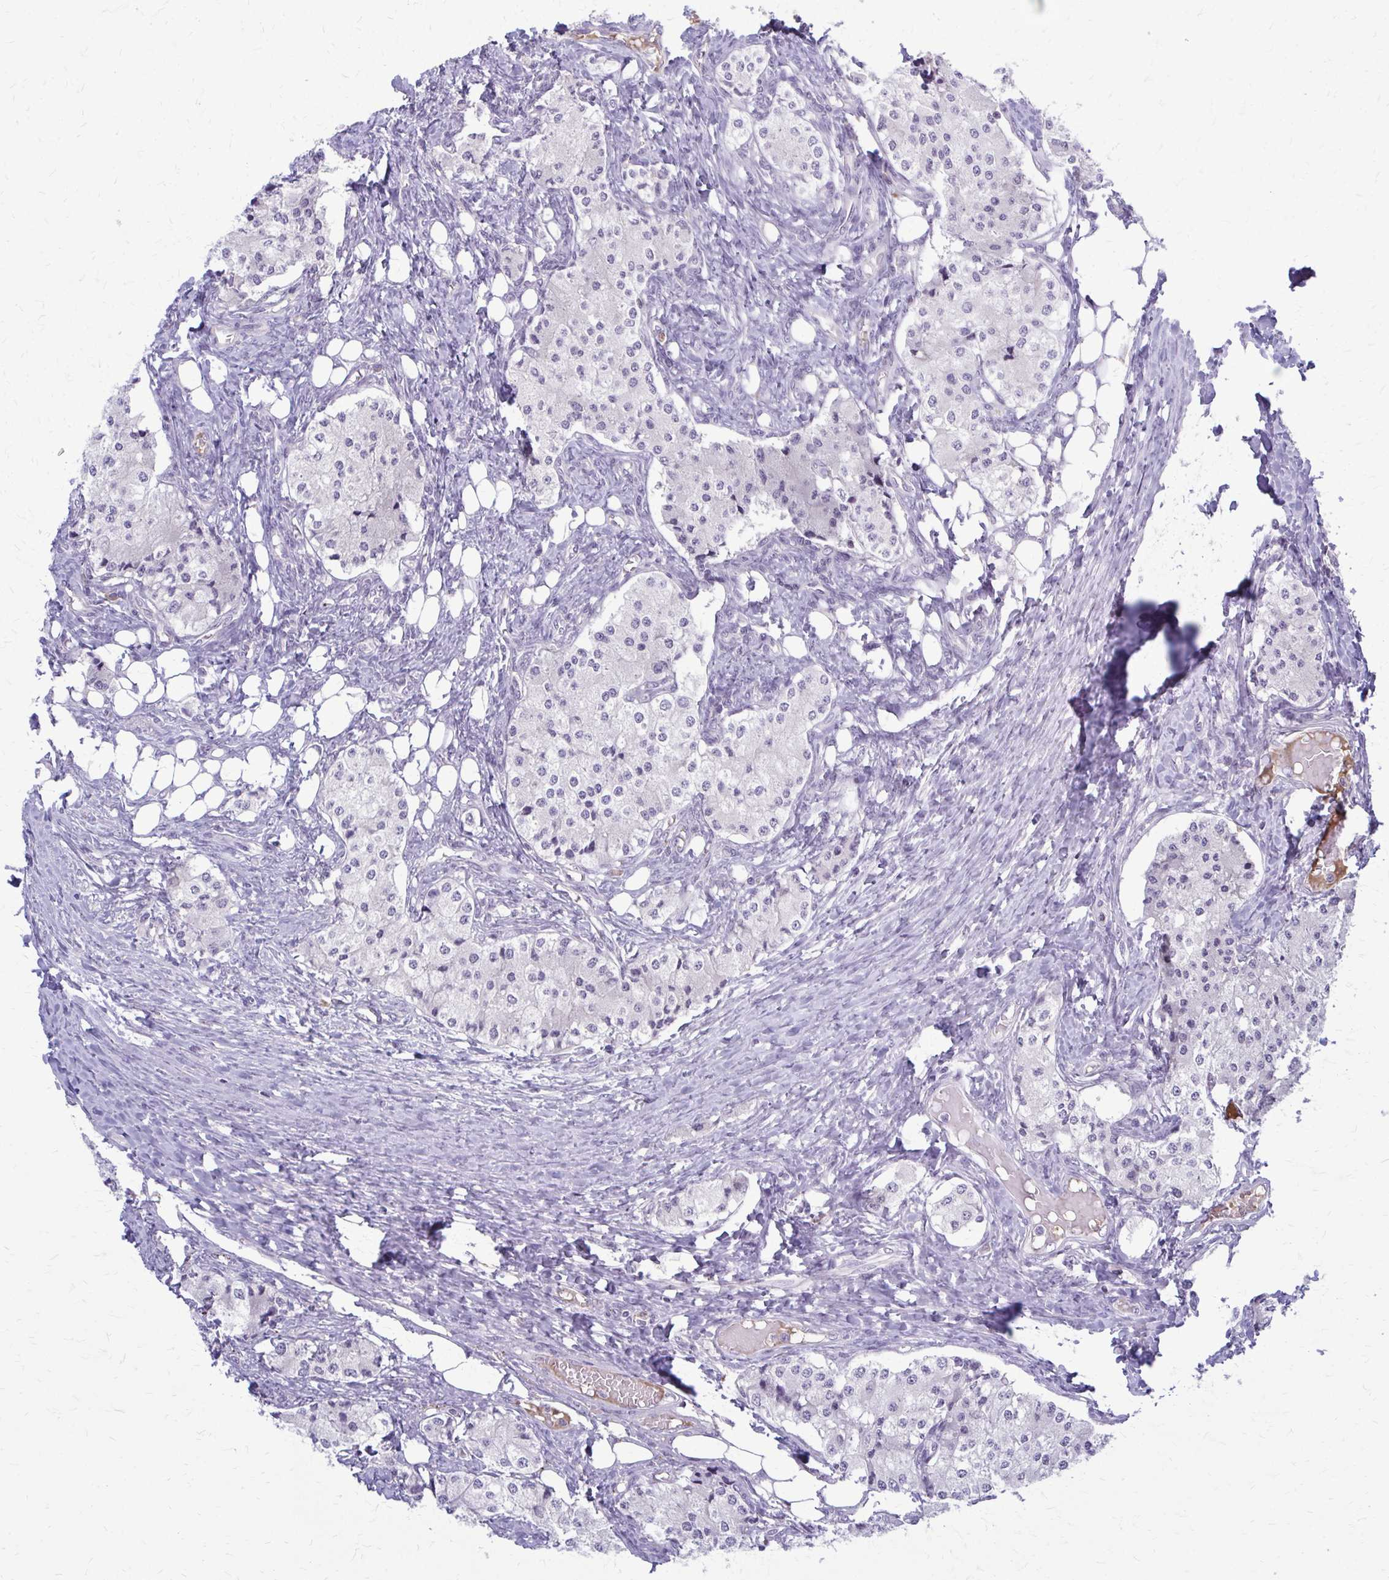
{"staining": {"intensity": "negative", "quantity": "none", "location": "none"}, "tissue": "carcinoid", "cell_type": "Tumor cells", "image_type": "cancer", "snomed": [{"axis": "morphology", "description": "Carcinoid, malignant, NOS"}, {"axis": "topography", "description": "Colon"}], "caption": "The immunohistochemistry histopathology image has no significant staining in tumor cells of malignant carcinoid tissue.", "gene": "MCRIP2", "patient": {"sex": "female", "age": 52}}